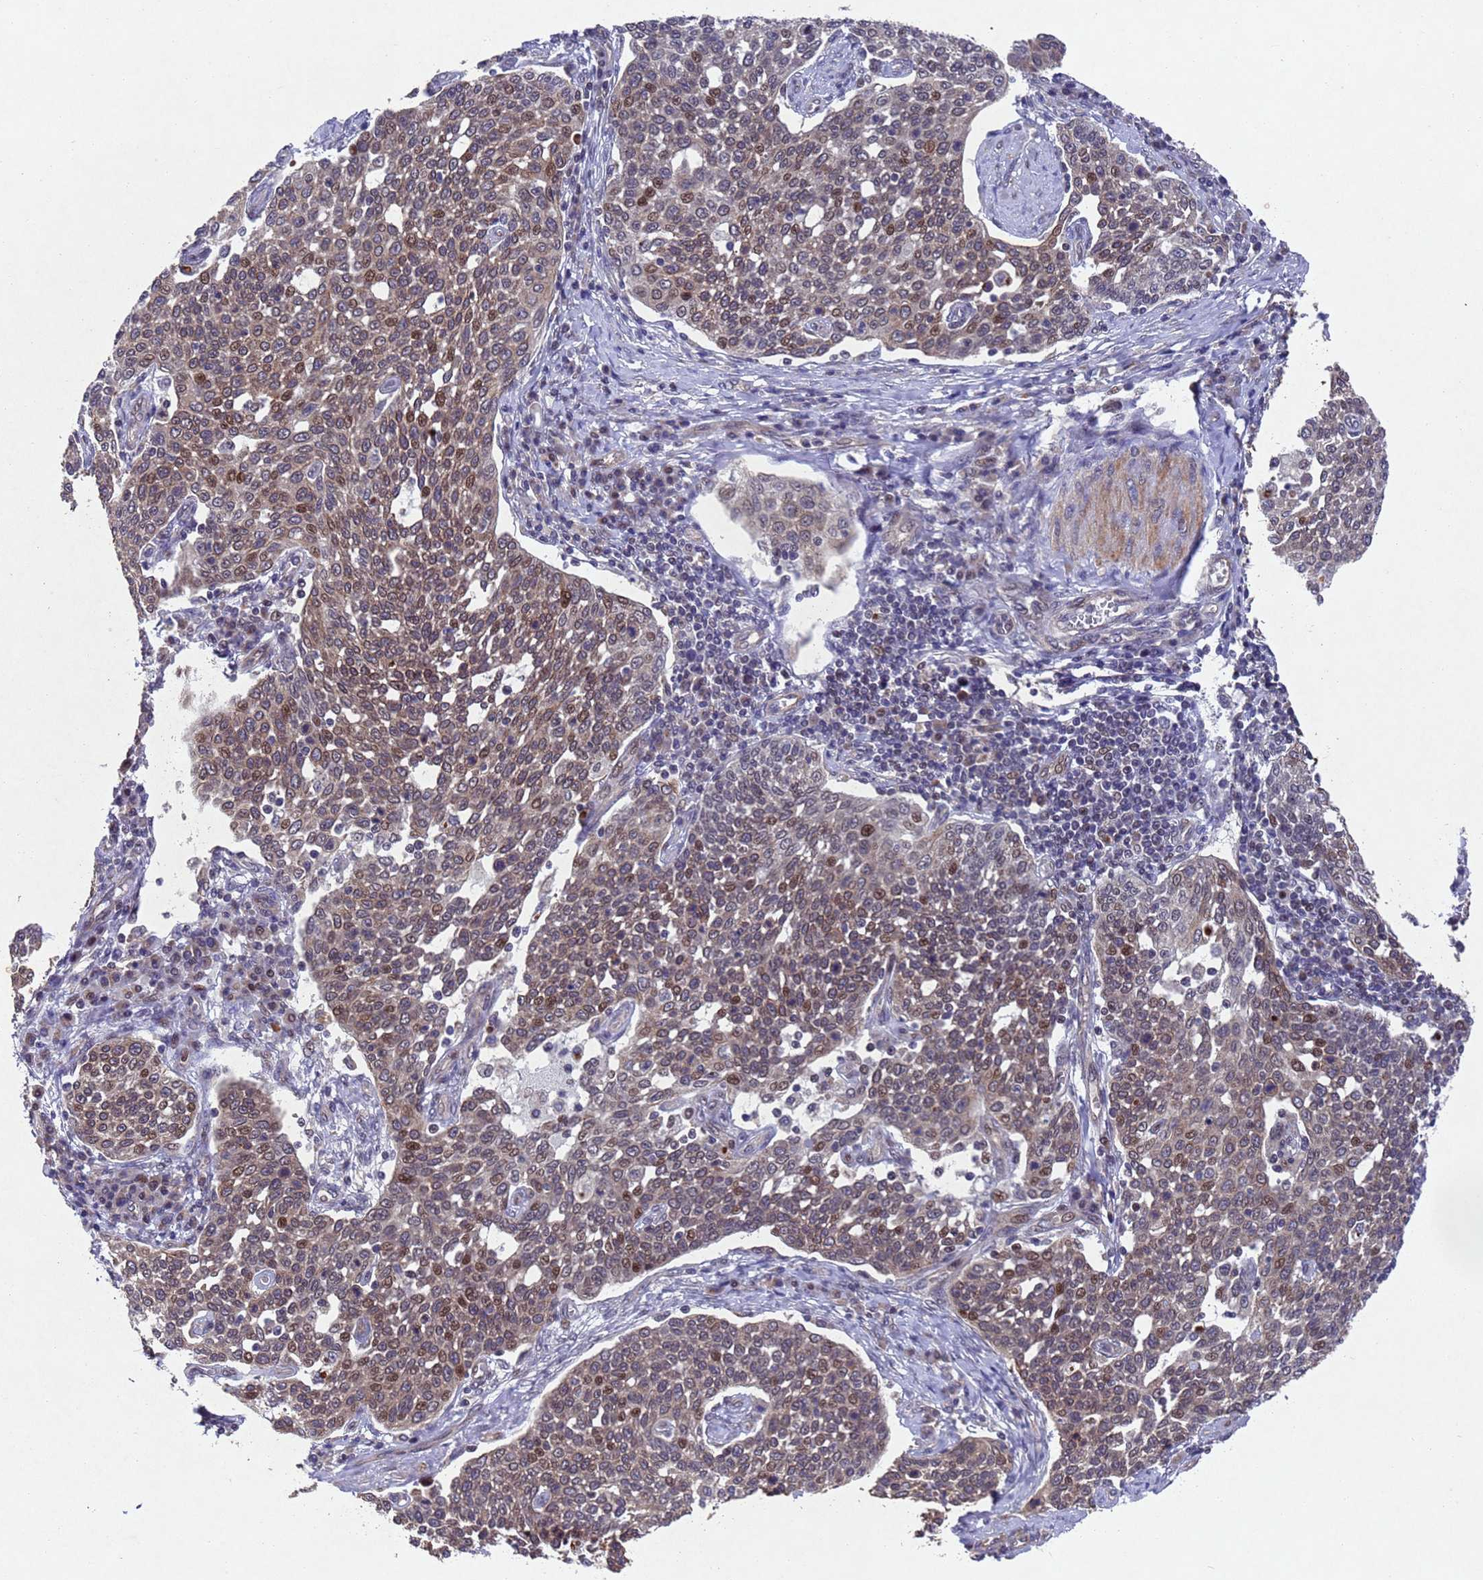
{"staining": {"intensity": "moderate", "quantity": ">75%", "location": "cytoplasmic/membranous,nuclear"}, "tissue": "cervical cancer", "cell_type": "Tumor cells", "image_type": "cancer", "snomed": [{"axis": "morphology", "description": "Squamous cell carcinoma, NOS"}, {"axis": "topography", "description": "Cervix"}], "caption": "The photomicrograph exhibits immunohistochemical staining of cervical cancer (squamous cell carcinoma). There is moderate cytoplasmic/membranous and nuclear positivity is present in approximately >75% of tumor cells.", "gene": "TBK1", "patient": {"sex": "female", "age": 34}}